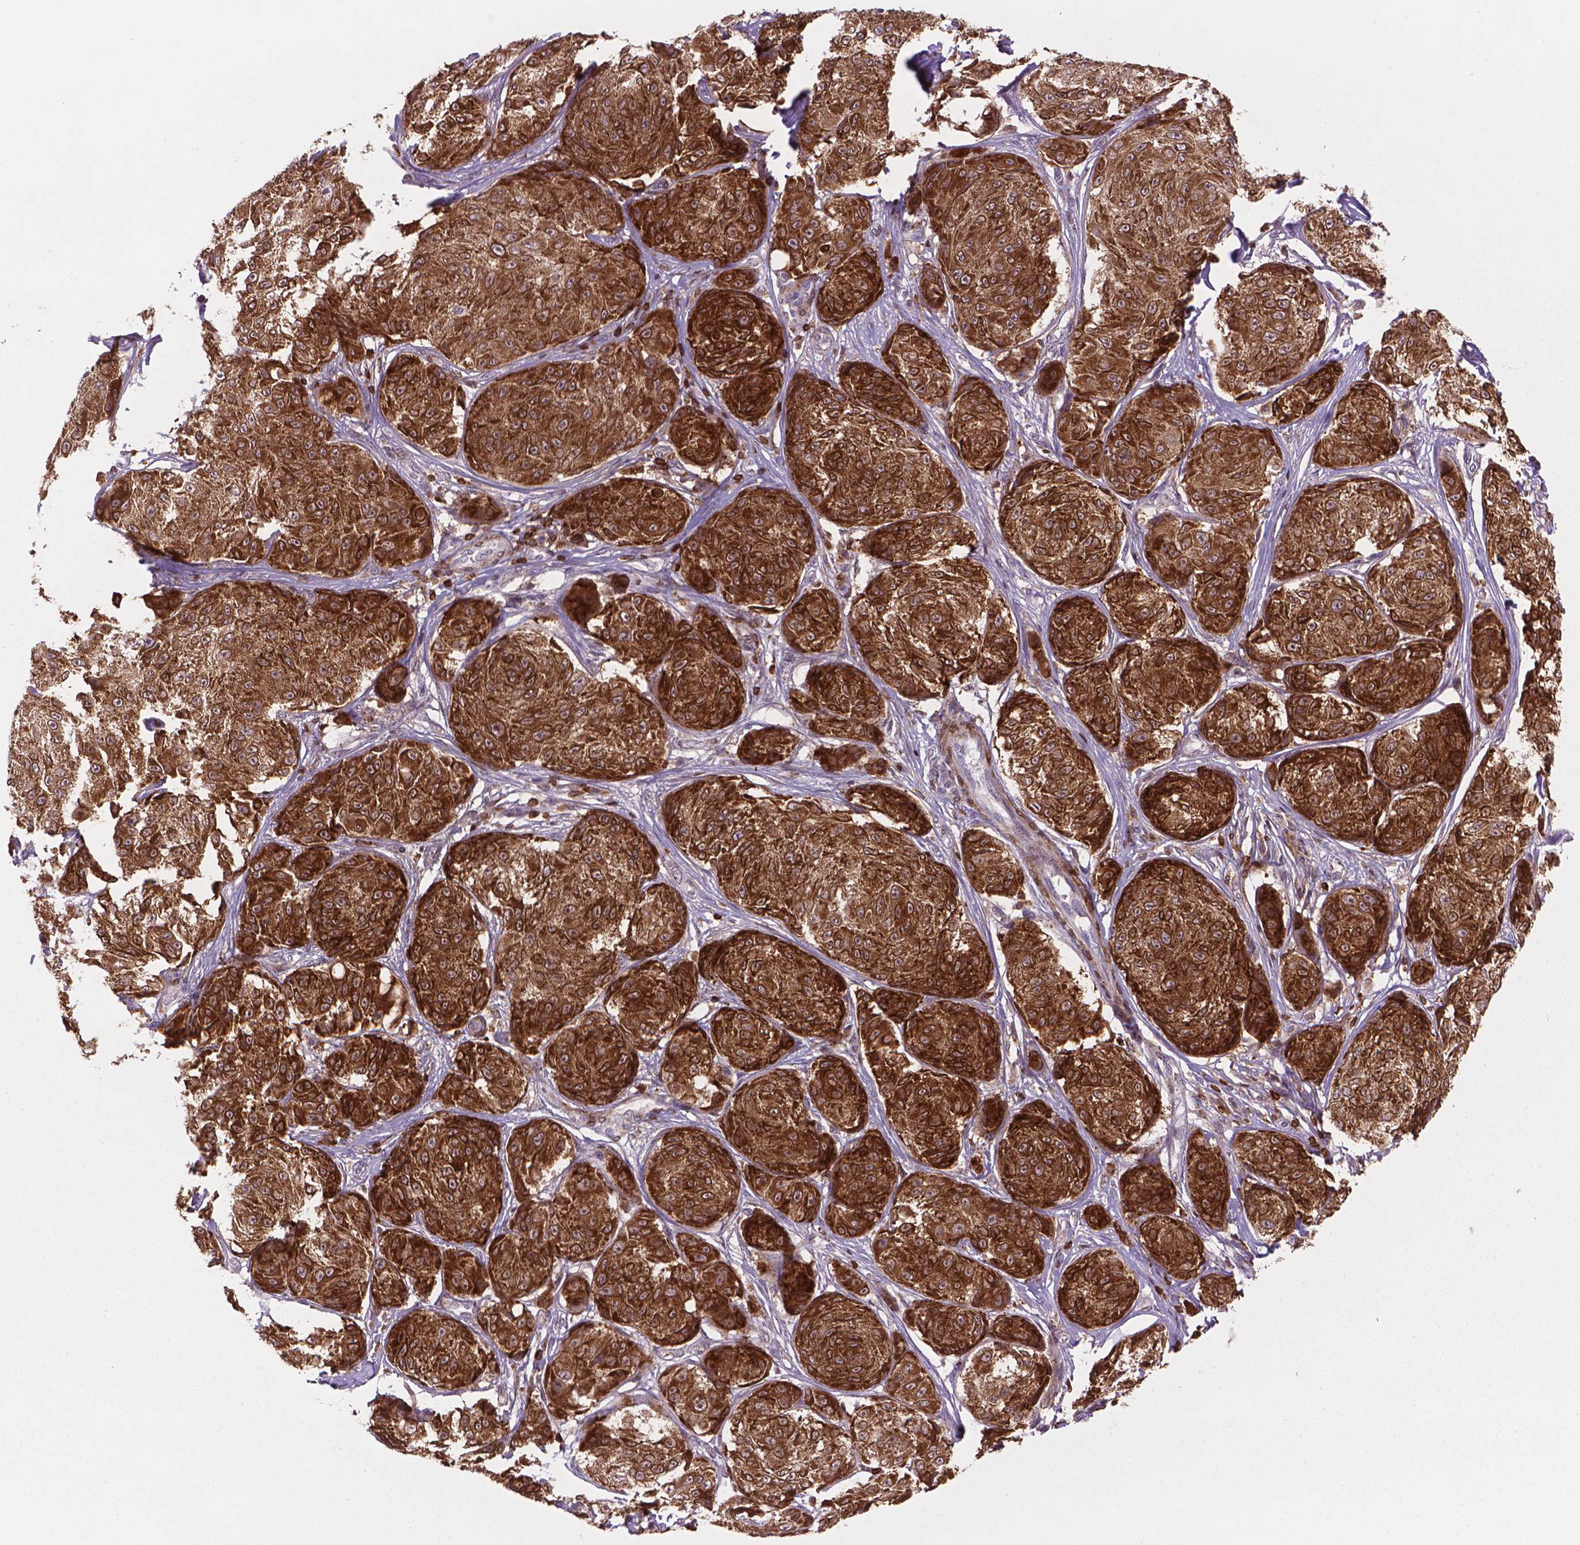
{"staining": {"intensity": "strong", "quantity": ">75%", "location": "cytoplasmic/membranous"}, "tissue": "melanoma", "cell_type": "Tumor cells", "image_type": "cancer", "snomed": [{"axis": "morphology", "description": "Malignant melanoma, NOS"}, {"axis": "topography", "description": "Skin"}], "caption": "Immunohistochemistry (IHC) photomicrograph of malignant melanoma stained for a protein (brown), which exhibits high levels of strong cytoplasmic/membranous staining in approximately >75% of tumor cells.", "gene": "BCL2", "patient": {"sex": "male", "age": 61}}